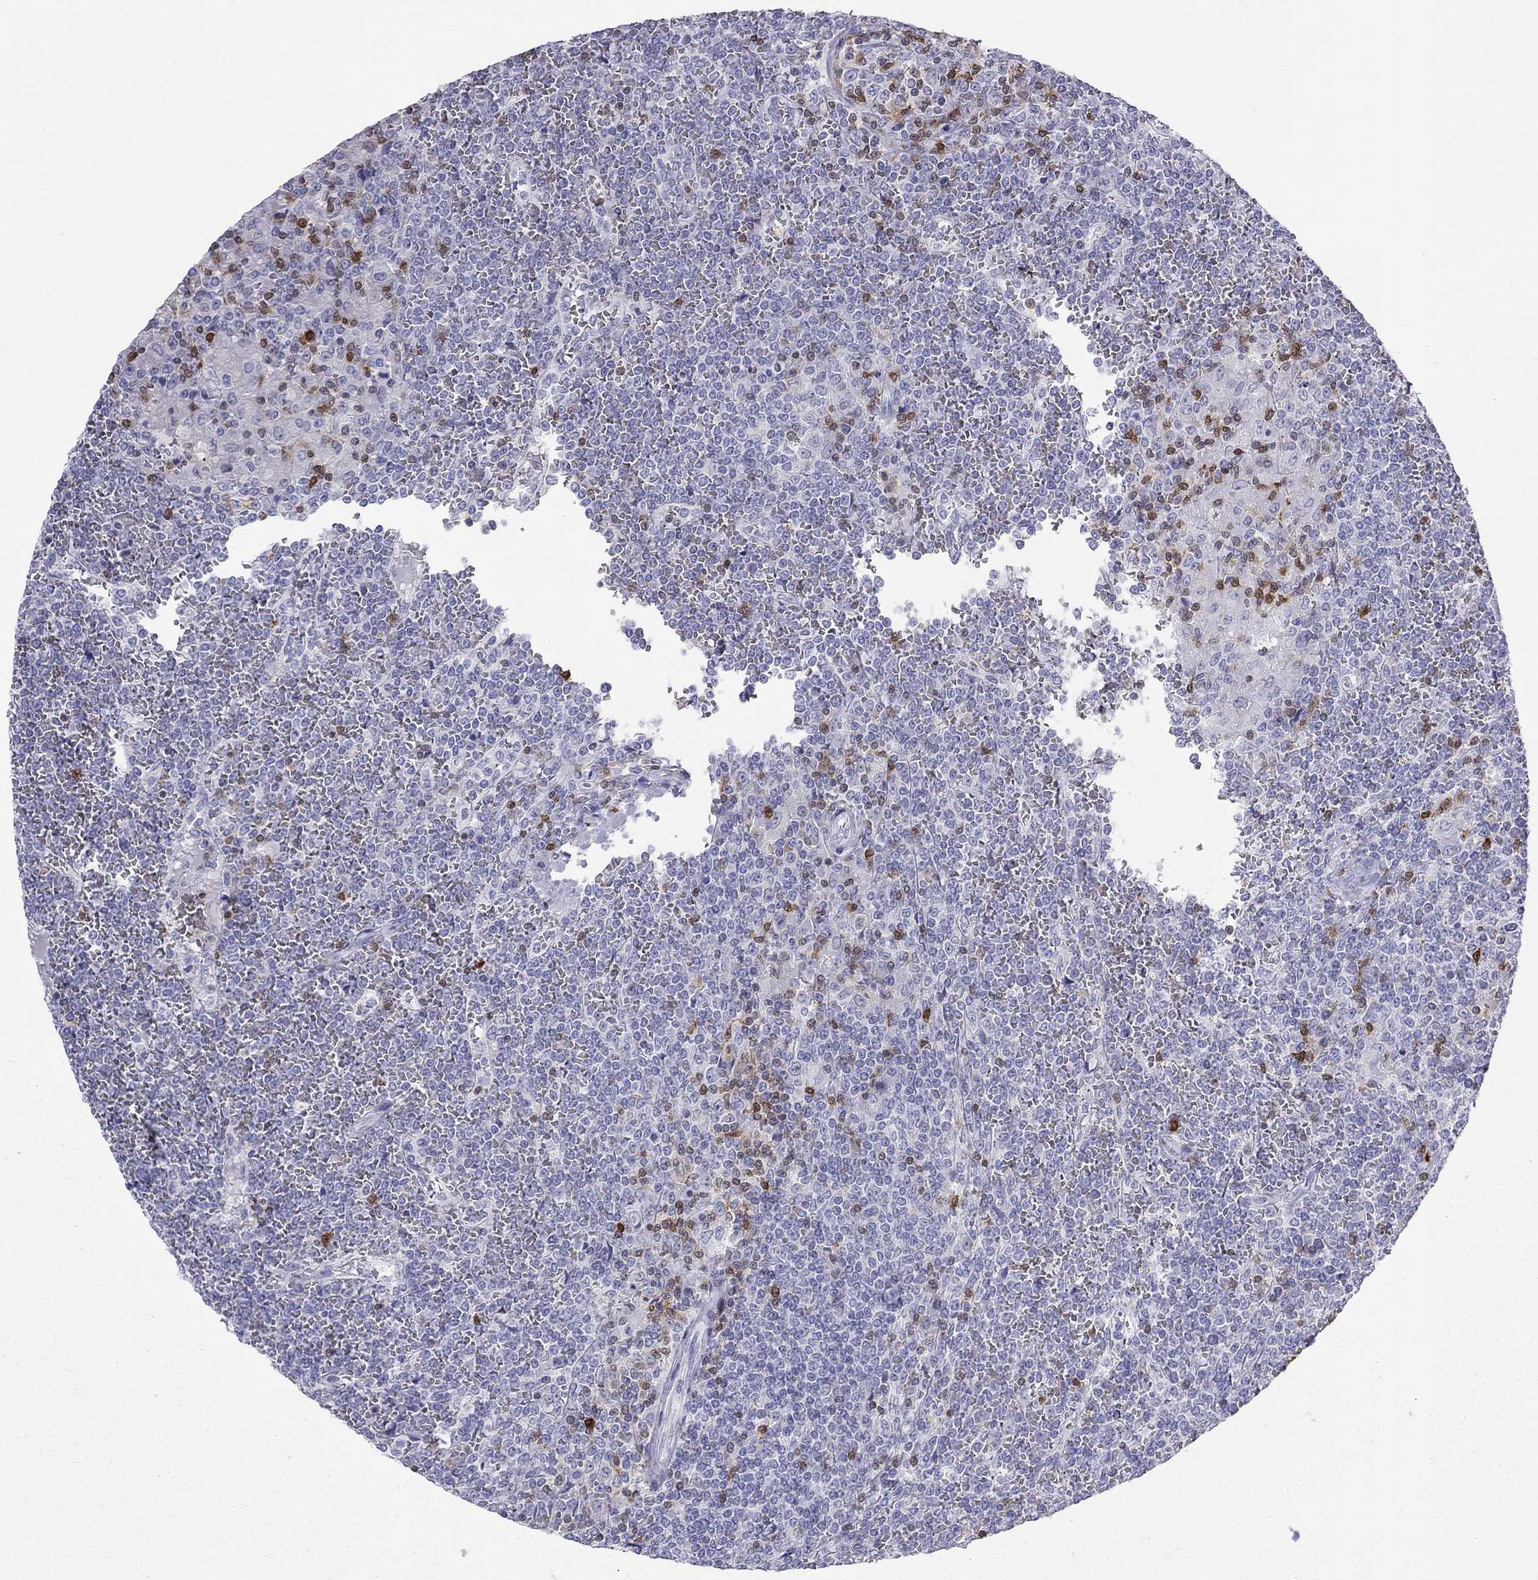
{"staining": {"intensity": "negative", "quantity": "none", "location": "none"}, "tissue": "lymphoma", "cell_type": "Tumor cells", "image_type": "cancer", "snomed": [{"axis": "morphology", "description": "Malignant lymphoma, non-Hodgkin's type, Low grade"}, {"axis": "topography", "description": "Spleen"}], "caption": "An immunohistochemistry (IHC) photomicrograph of low-grade malignant lymphoma, non-Hodgkin's type is shown. There is no staining in tumor cells of low-grade malignant lymphoma, non-Hodgkin's type.", "gene": "SH2D2A", "patient": {"sex": "female", "age": 19}}